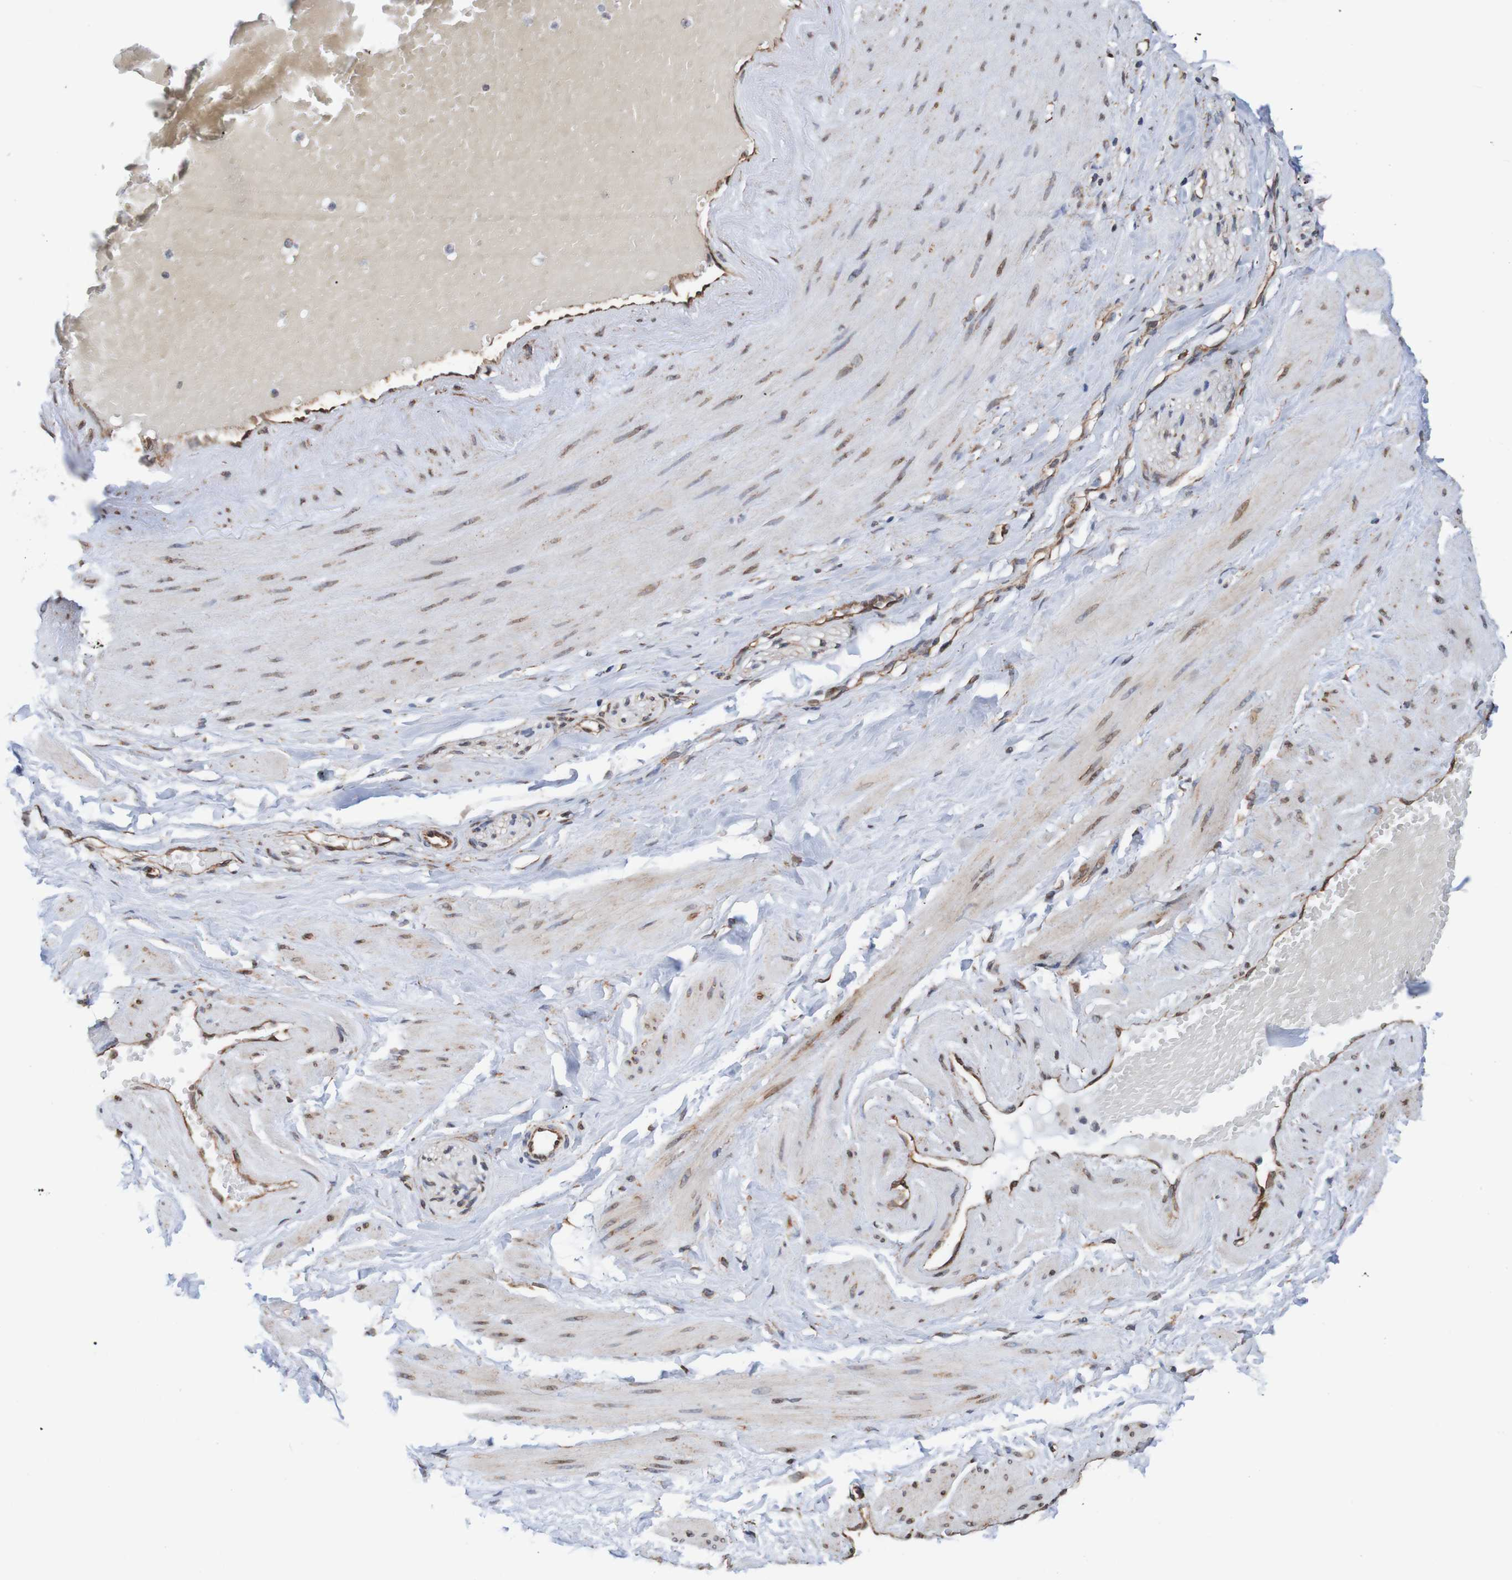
{"staining": {"intensity": "weak", "quantity": ">75%", "location": "cytoplasmic/membranous"}, "tissue": "adipose tissue", "cell_type": "Adipocytes", "image_type": "normal", "snomed": [{"axis": "morphology", "description": "Normal tissue, NOS"}, {"axis": "topography", "description": "Soft tissue"}, {"axis": "topography", "description": "Vascular tissue"}], "caption": "Unremarkable adipose tissue was stained to show a protein in brown. There is low levels of weak cytoplasmic/membranous staining in approximately >75% of adipocytes.", "gene": "TMEM109", "patient": {"sex": "female", "age": 35}}